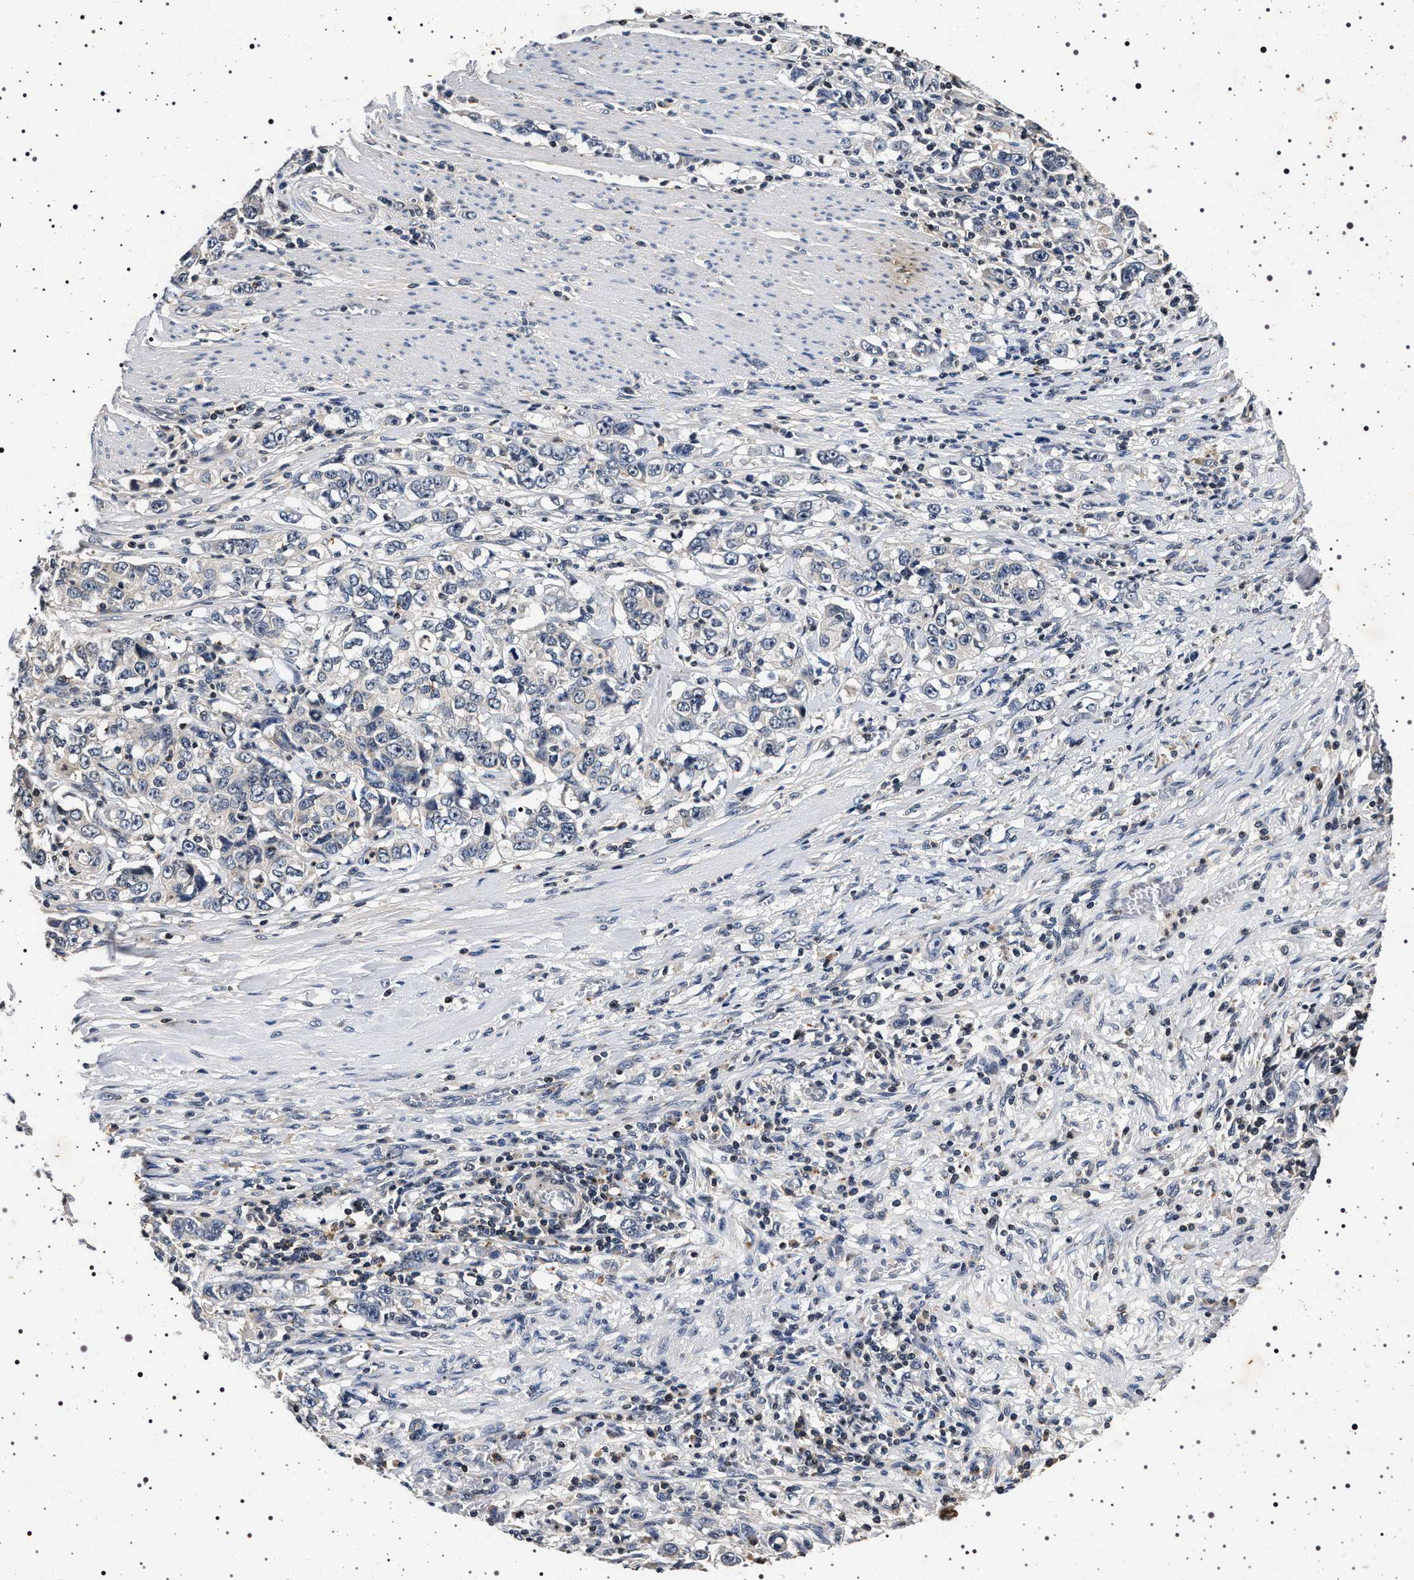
{"staining": {"intensity": "negative", "quantity": "none", "location": "none"}, "tissue": "stomach cancer", "cell_type": "Tumor cells", "image_type": "cancer", "snomed": [{"axis": "morphology", "description": "Adenocarcinoma, NOS"}, {"axis": "topography", "description": "Stomach, lower"}], "caption": "Protein analysis of stomach adenocarcinoma displays no significant expression in tumor cells.", "gene": "CDKN1B", "patient": {"sex": "female", "age": 72}}